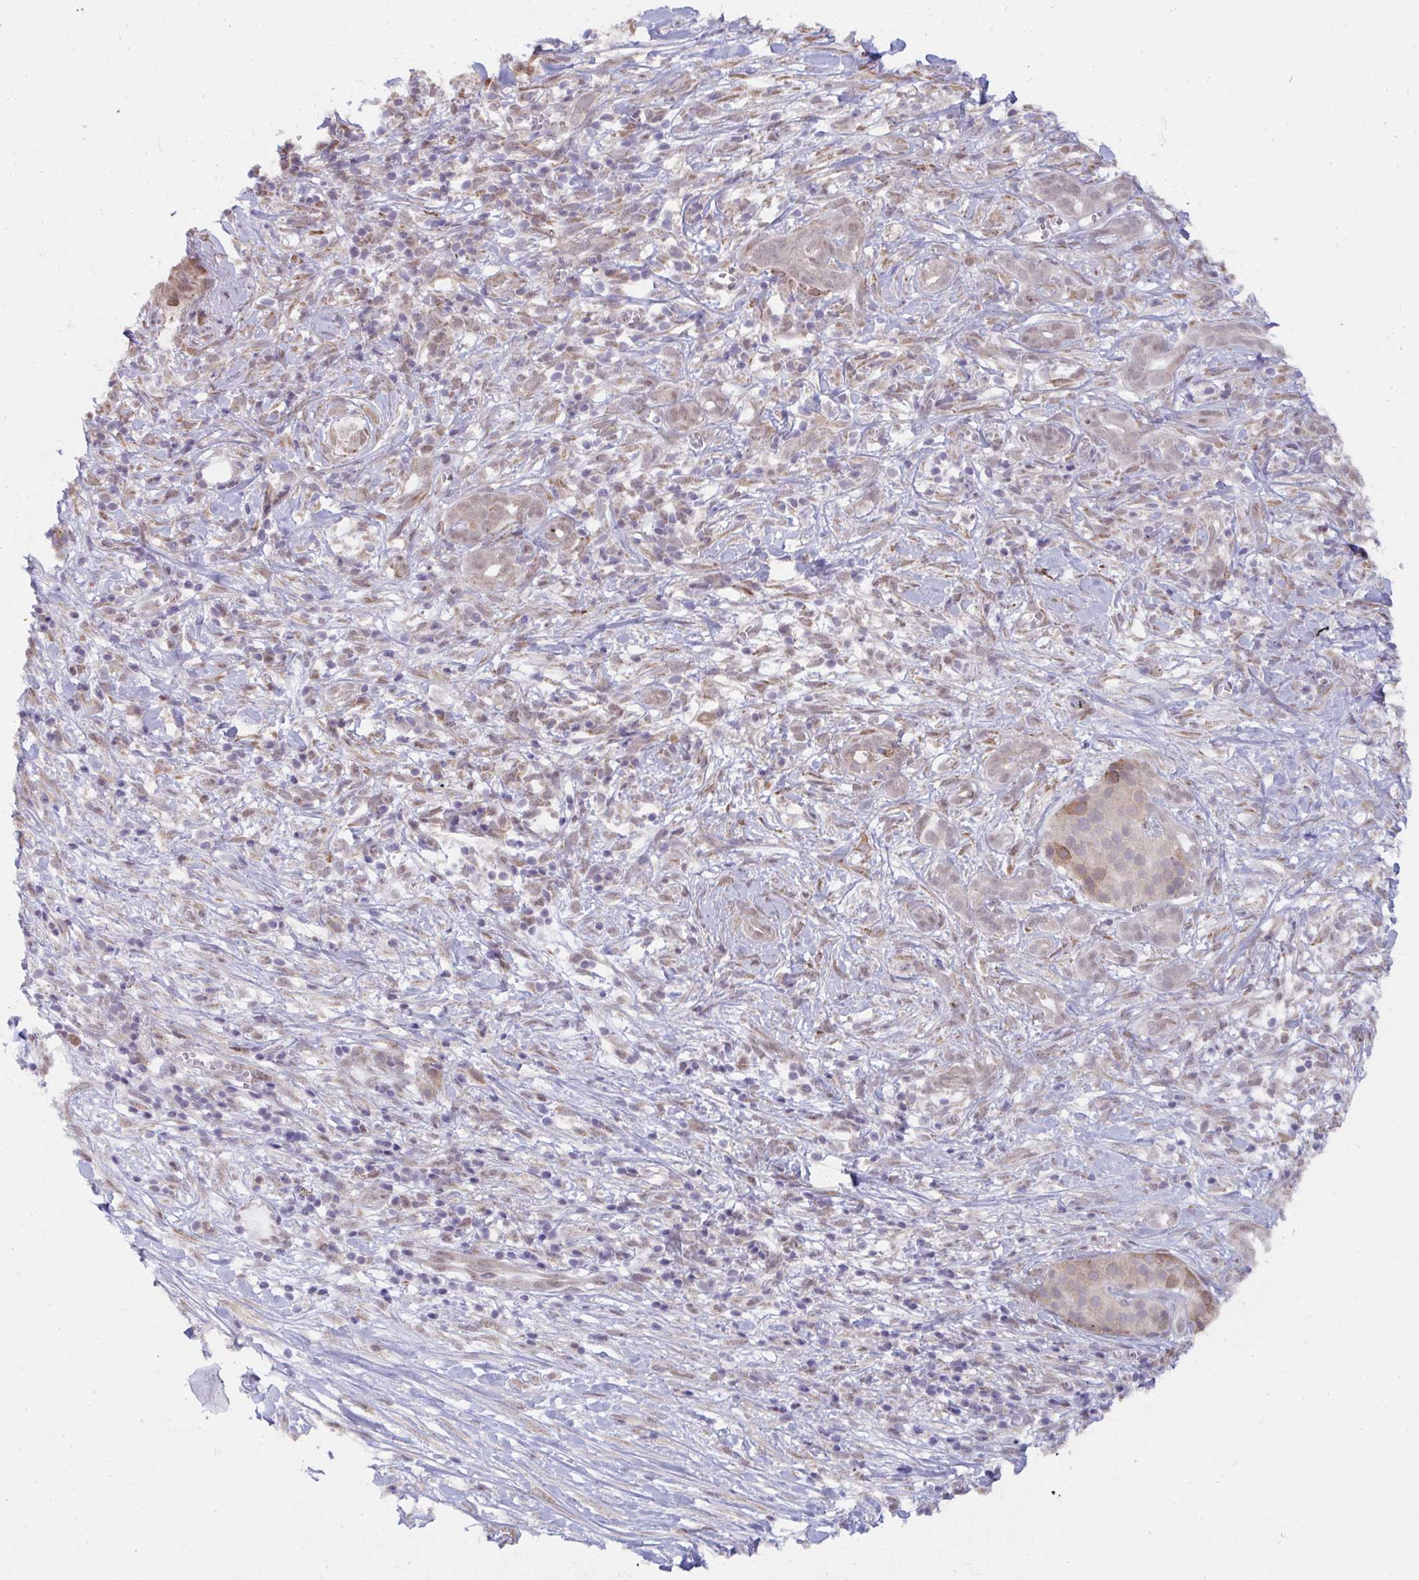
{"staining": {"intensity": "weak", "quantity": "<25%", "location": "cytoplasmic/membranous,nuclear"}, "tissue": "pancreatic cancer", "cell_type": "Tumor cells", "image_type": "cancer", "snomed": [{"axis": "morphology", "description": "Adenocarcinoma, NOS"}, {"axis": "topography", "description": "Pancreas"}], "caption": "The IHC photomicrograph has no significant positivity in tumor cells of pancreatic cancer (adenocarcinoma) tissue.", "gene": "NMNAT1", "patient": {"sex": "male", "age": 61}}